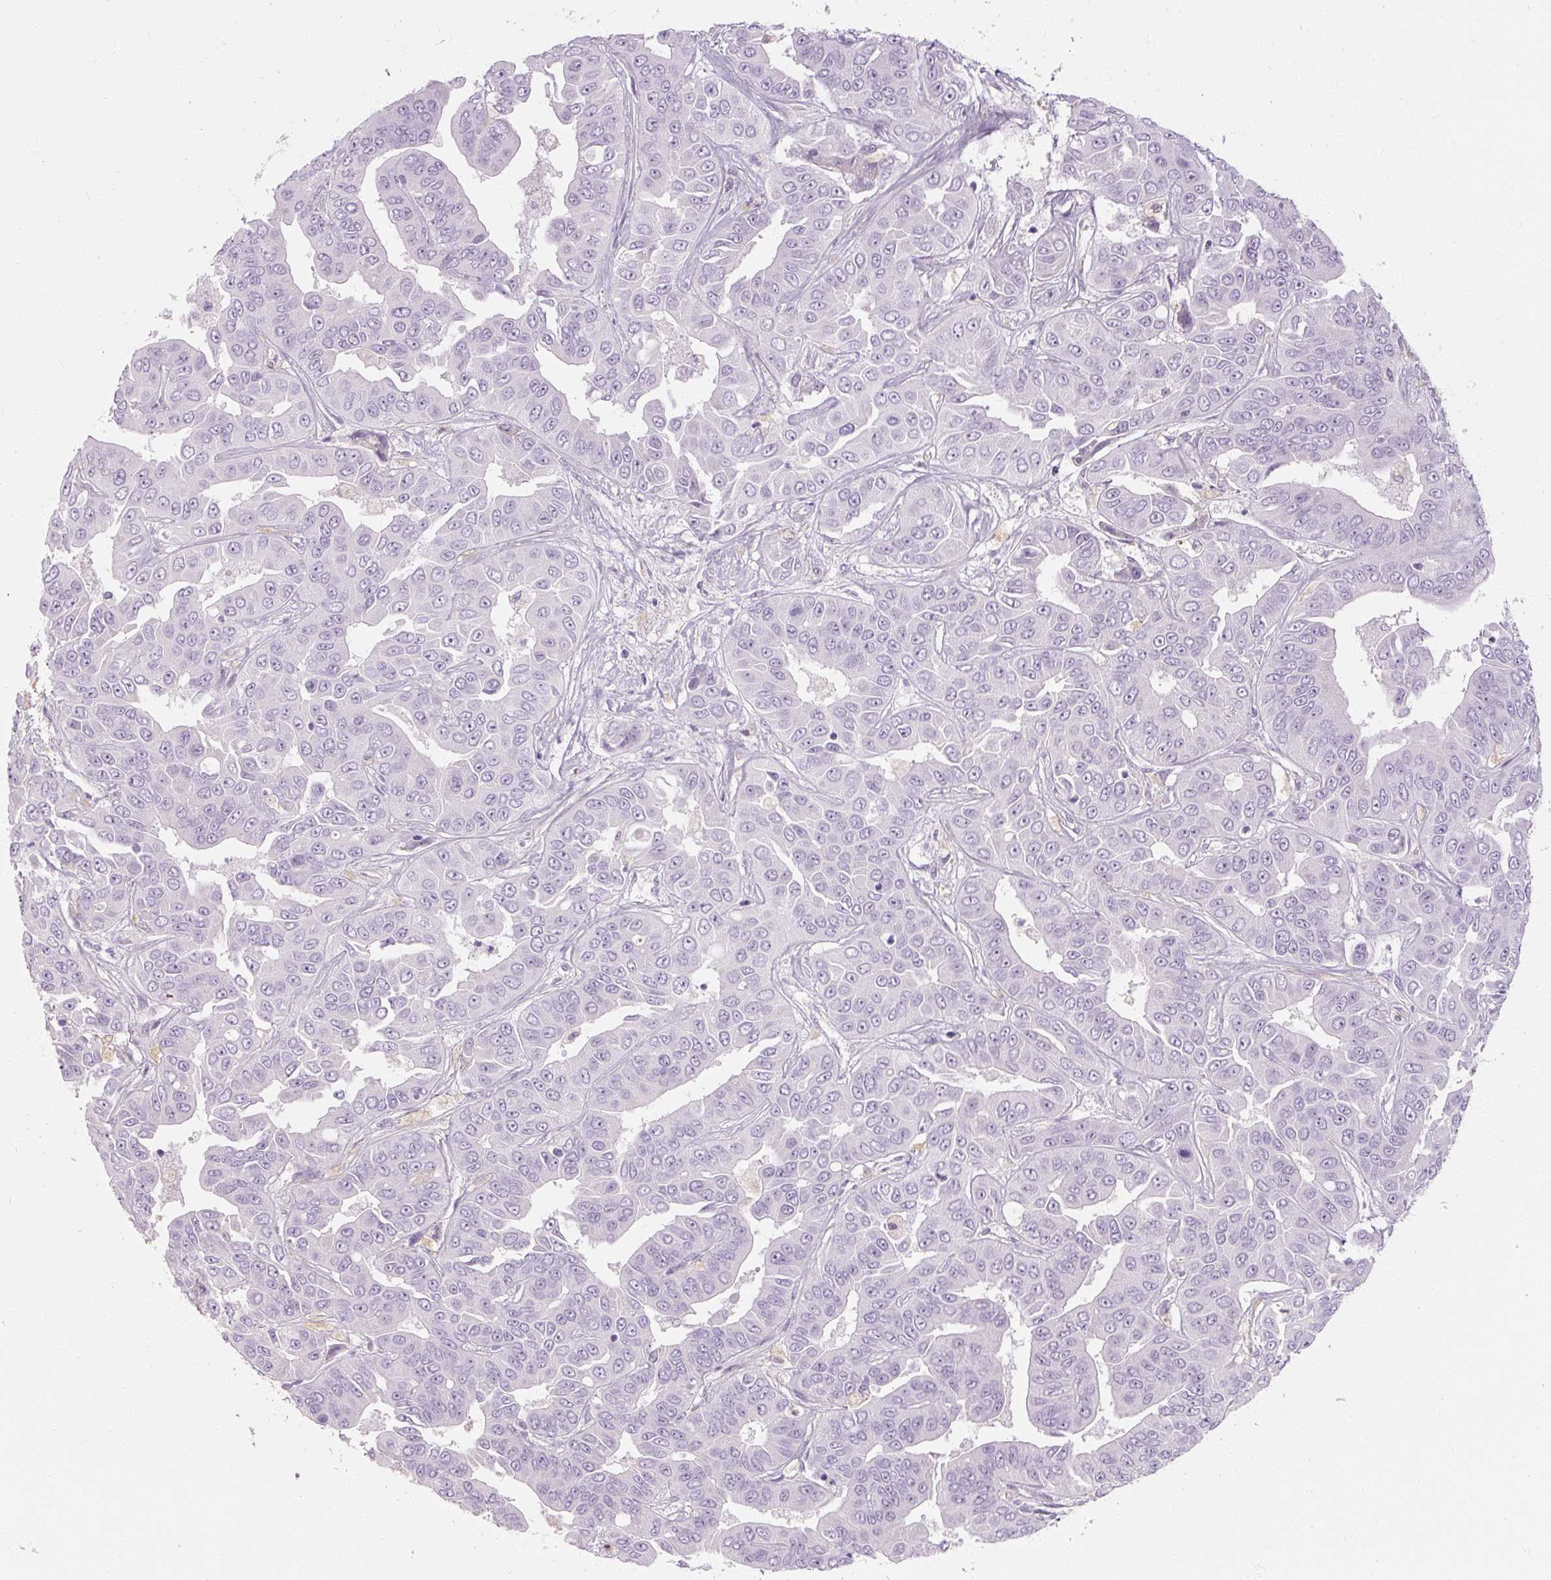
{"staining": {"intensity": "negative", "quantity": "none", "location": "none"}, "tissue": "liver cancer", "cell_type": "Tumor cells", "image_type": "cancer", "snomed": [{"axis": "morphology", "description": "Cholangiocarcinoma"}, {"axis": "topography", "description": "Liver"}], "caption": "IHC photomicrograph of liver cholangiocarcinoma stained for a protein (brown), which displays no staining in tumor cells. Nuclei are stained in blue.", "gene": "NFE2L3", "patient": {"sex": "female", "age": 52}}